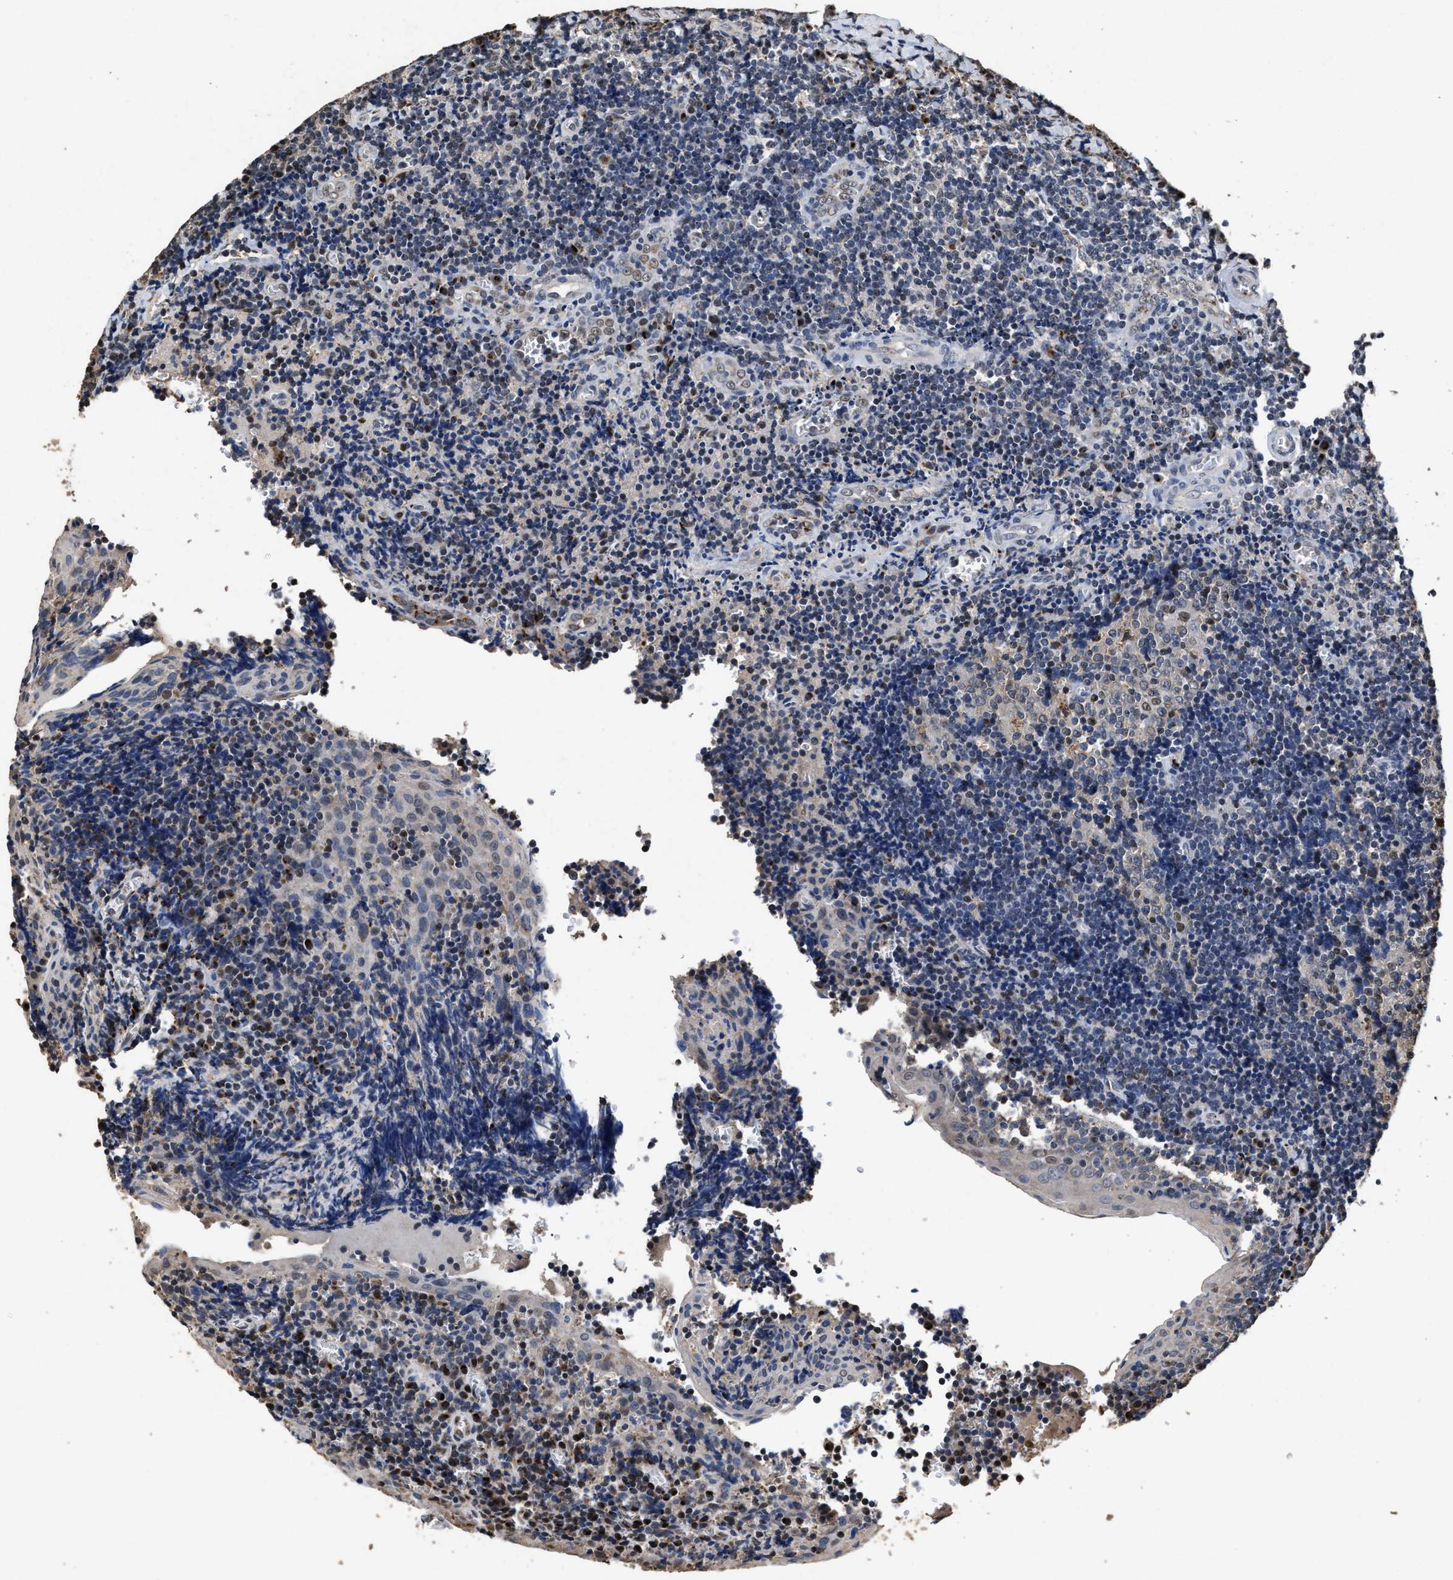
{"staining": {"intensity": "strong", "quantity": "<25%", "location": "cytoplasmic/membranous"}, "tissue": "tonsil", "cell_type": "Non-germinal center cells", "image_type": "normal", "snomed": [{"axis": "morphology", "description": "Normal tissue, NOS"}, {"axis": "morphology", "description": "Inflammation, NOS"}, {"axis": "topography", "description": "Tonsil"}], "caption": "Tonsil stained for a protein (brown) exhibits strong cytoplasmic/membranous positive staining in approximately <25% of non-germinal center cells.", "gene": "TPST2", "patient": {"sex": "female", "age": 31}}